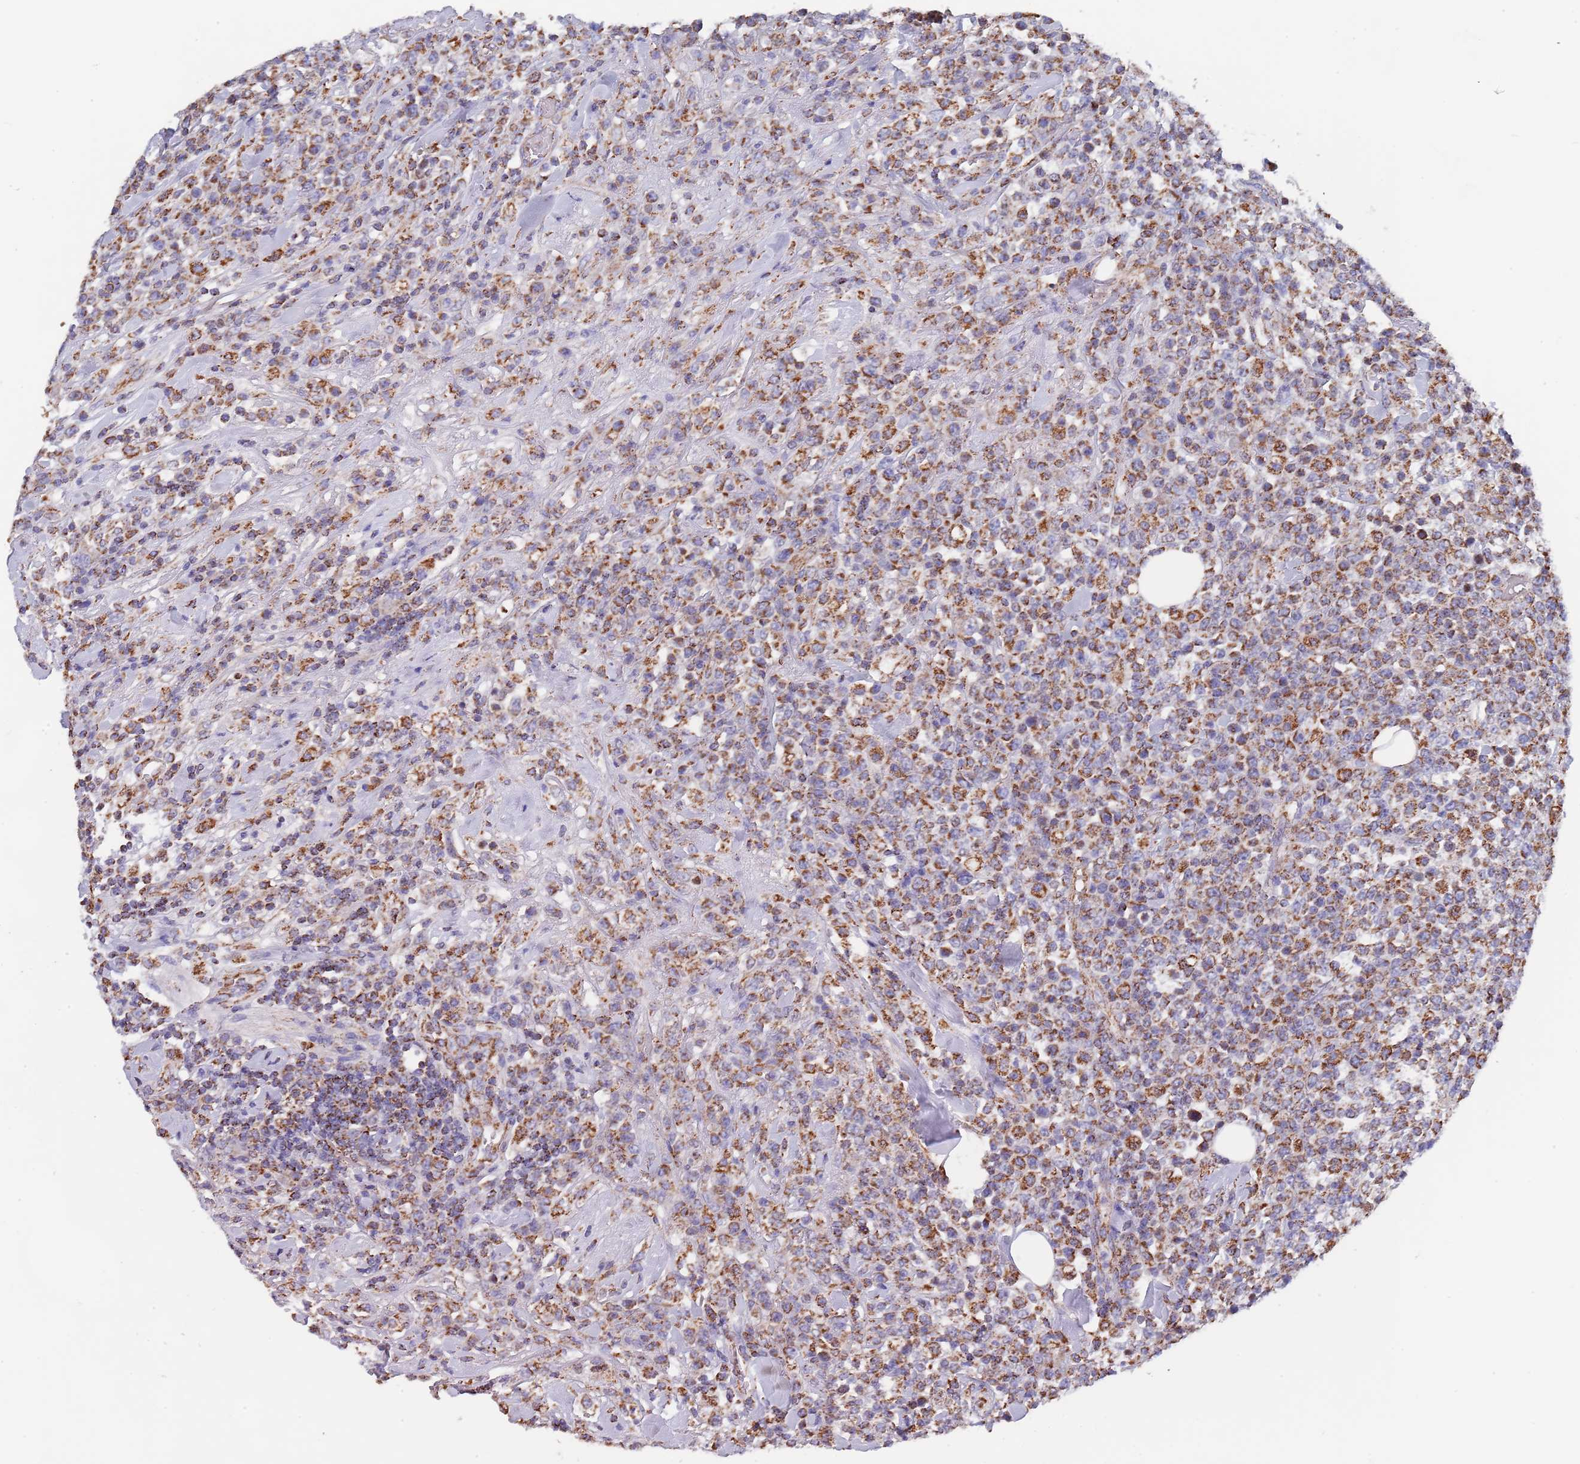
{"staining": {"intensity": "moderate", "quantity": ">75%", "location": "cytoplasmic/membranous"}, "tissue": "lymphoma", "cell_type": "Tumor cells", "image_type": "cancer", "snomed": [{"axis": "morphology", "description": "Malignant lymphoma, non-Hodgkin's type, High grade"}, {"axis": "topography", "description": "Colon"}], "caption": "Approximately >75% of tumor cells in malignant lymphoma, non-Hodgkin's type (high-grade) reveal moderate cytoplasmic/membranous protein expression as visualized by brown immunohistochemical staining.", "gene": "PGP", "patient": {"sex": "female", "age": 53}}